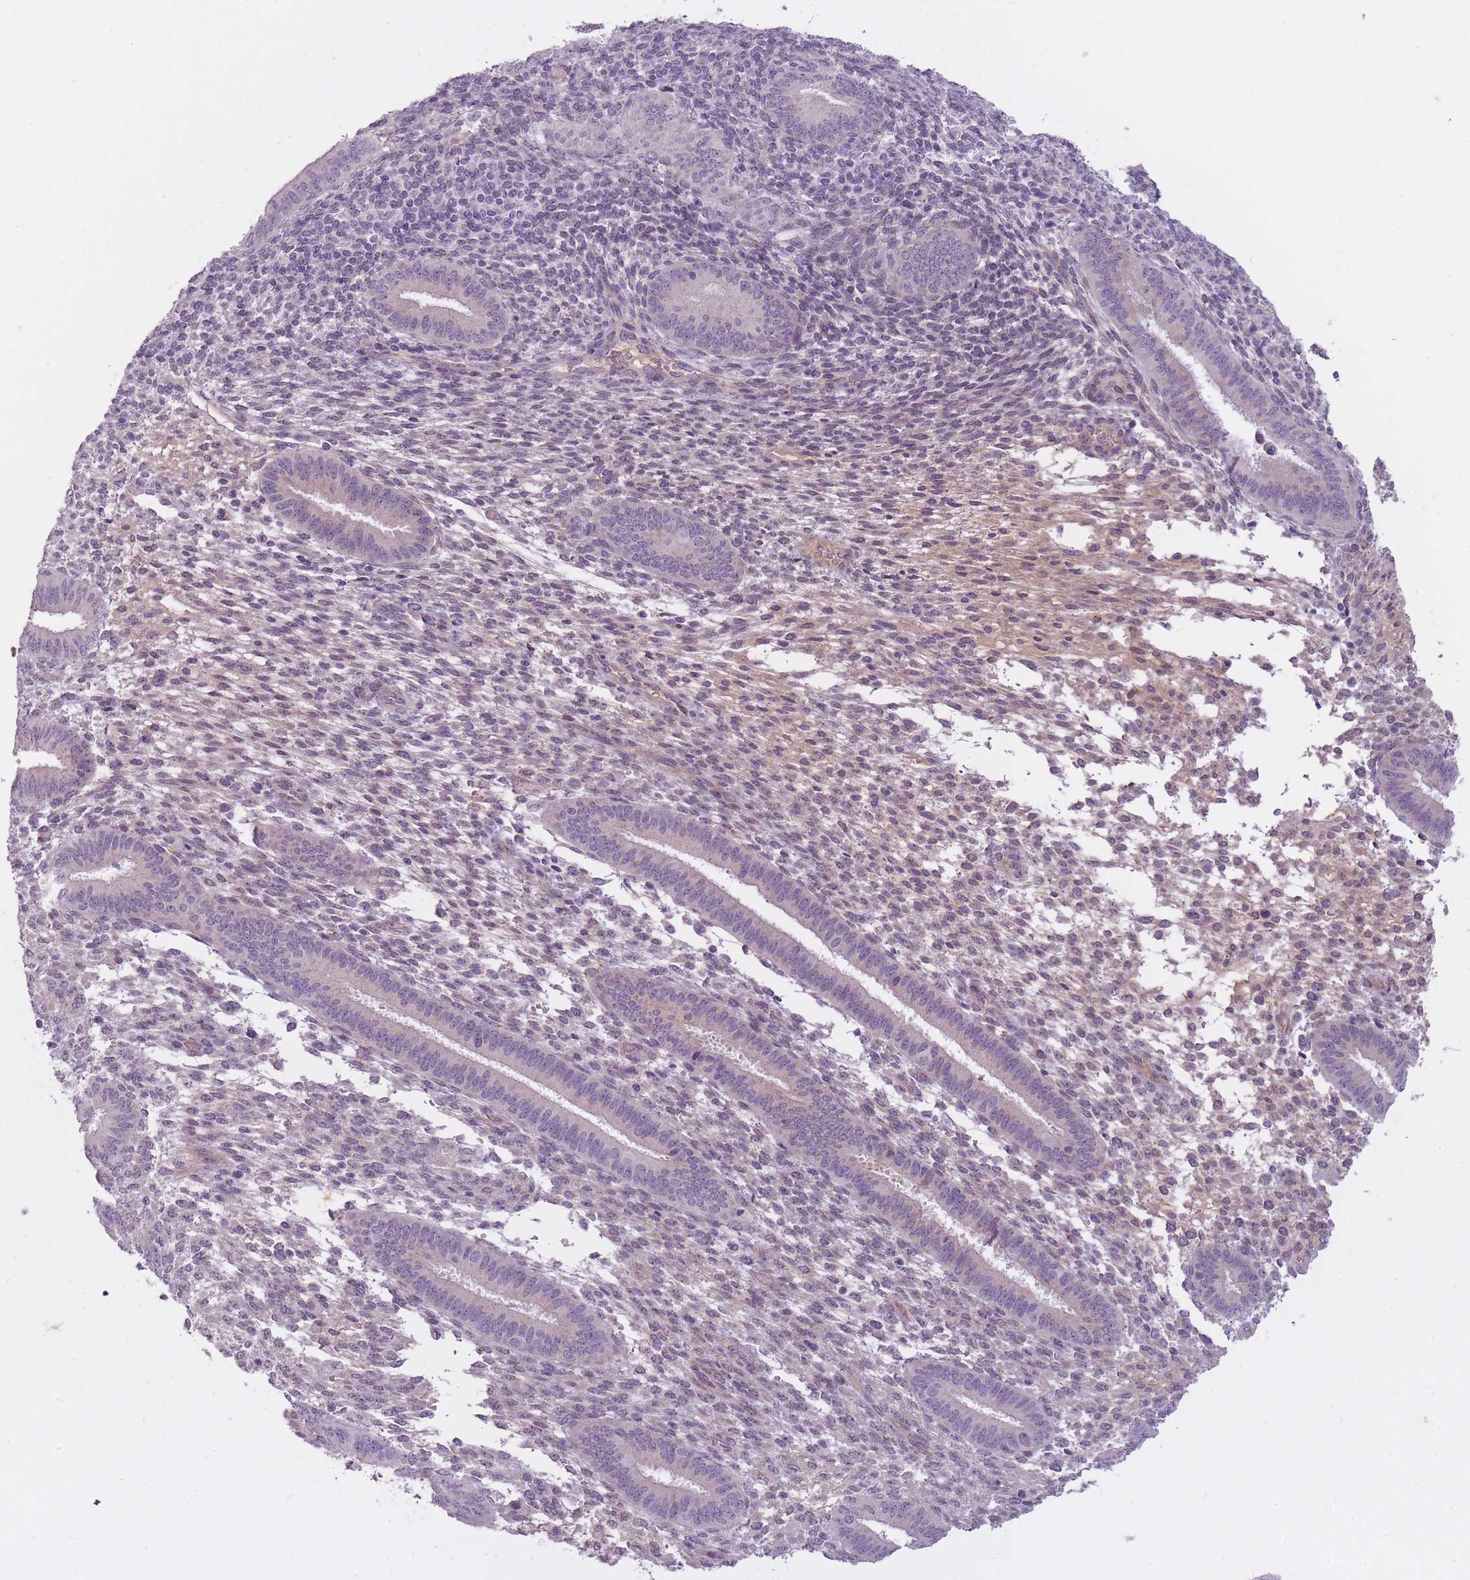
{"staining": {"intensity": "negative", "quantity": "none", "location": "none"}, "tissue": "endometrium", "cell_type": "Cells in endometrial stroma", "image_type": "normal", "snomed": [{"axis": "morphology", "description": "Normal tissue, NOS"}, {"axis": "topography", "description": "Endometrium"}], "caption": "IHC photomicrograph of unremarkable endometrium: endometrium stained with DAB (3,3'-diaminobenzidine) reveals no significant protein expression in cells in endometrial stroma.", "gene": "PGRMC2", "patient": {"sex": "female", "age": 36}}